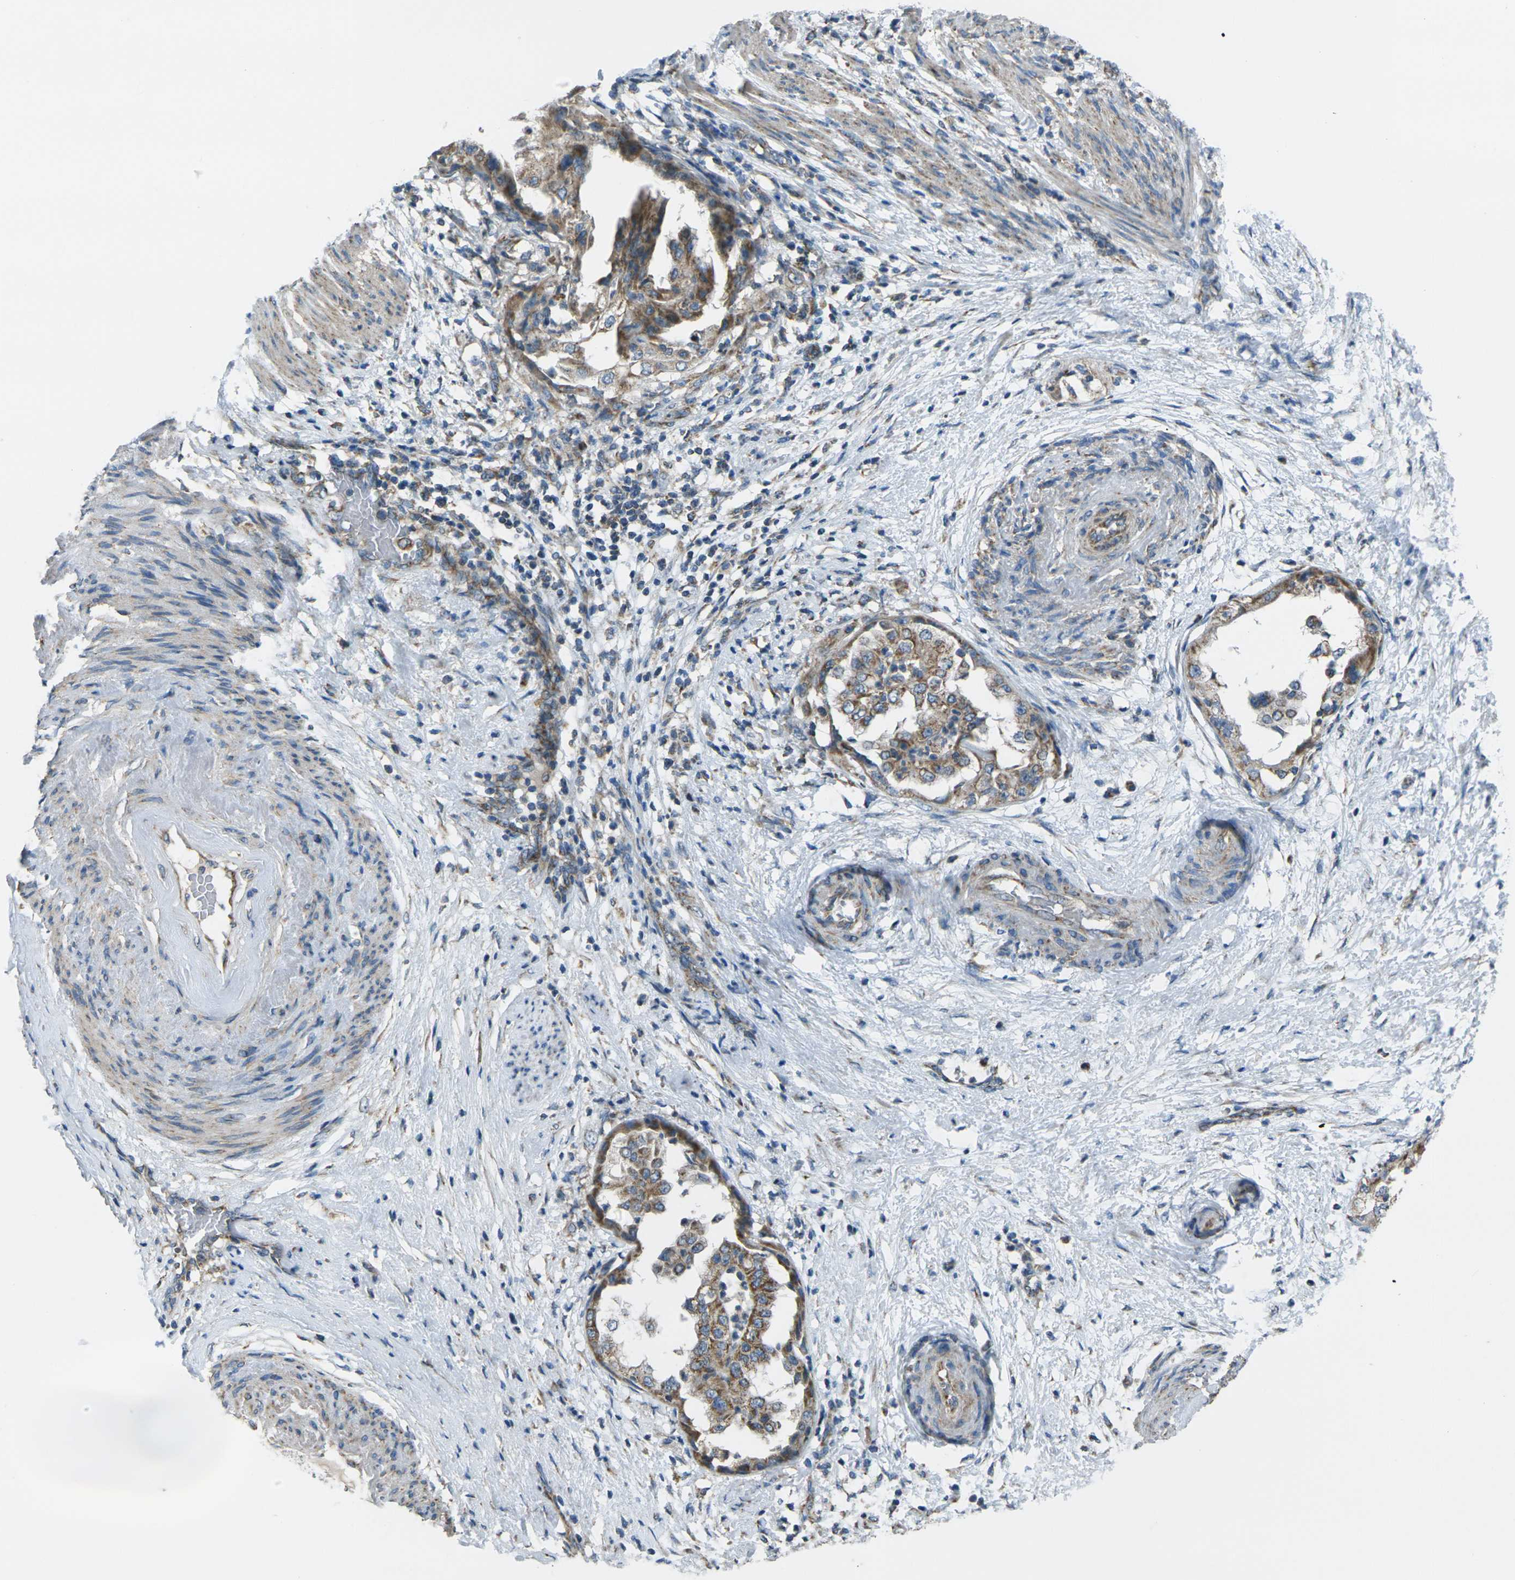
{"staining": {"intensity": "moderate", "quantity": ">75%", "location": "cytoplasmic/membranous"}, "tissue": "endometrial cancer", "cell_type": "Tumor cells", "image_type": "cancer", "snomed": [{"axis": "morphology", "description": "Adenocarcinoma, NOS"}, {"axis": "topography", "description": "Endometrium"}], "caption": "Endometrial cancer (adenocarcinoma) was stained to show a protein in brown. There is medium levels of moderate cytoplasmic/membranous staining in about >75% of tumor cells. The staining was performed using DAB (3,3'-diaminobenzidine), with brown indicating positive protein expression. Nuclei are stained blue with hematoxylin.", "gene": "TMEM120B", "patient": {"sex": "female", "age": 85}}